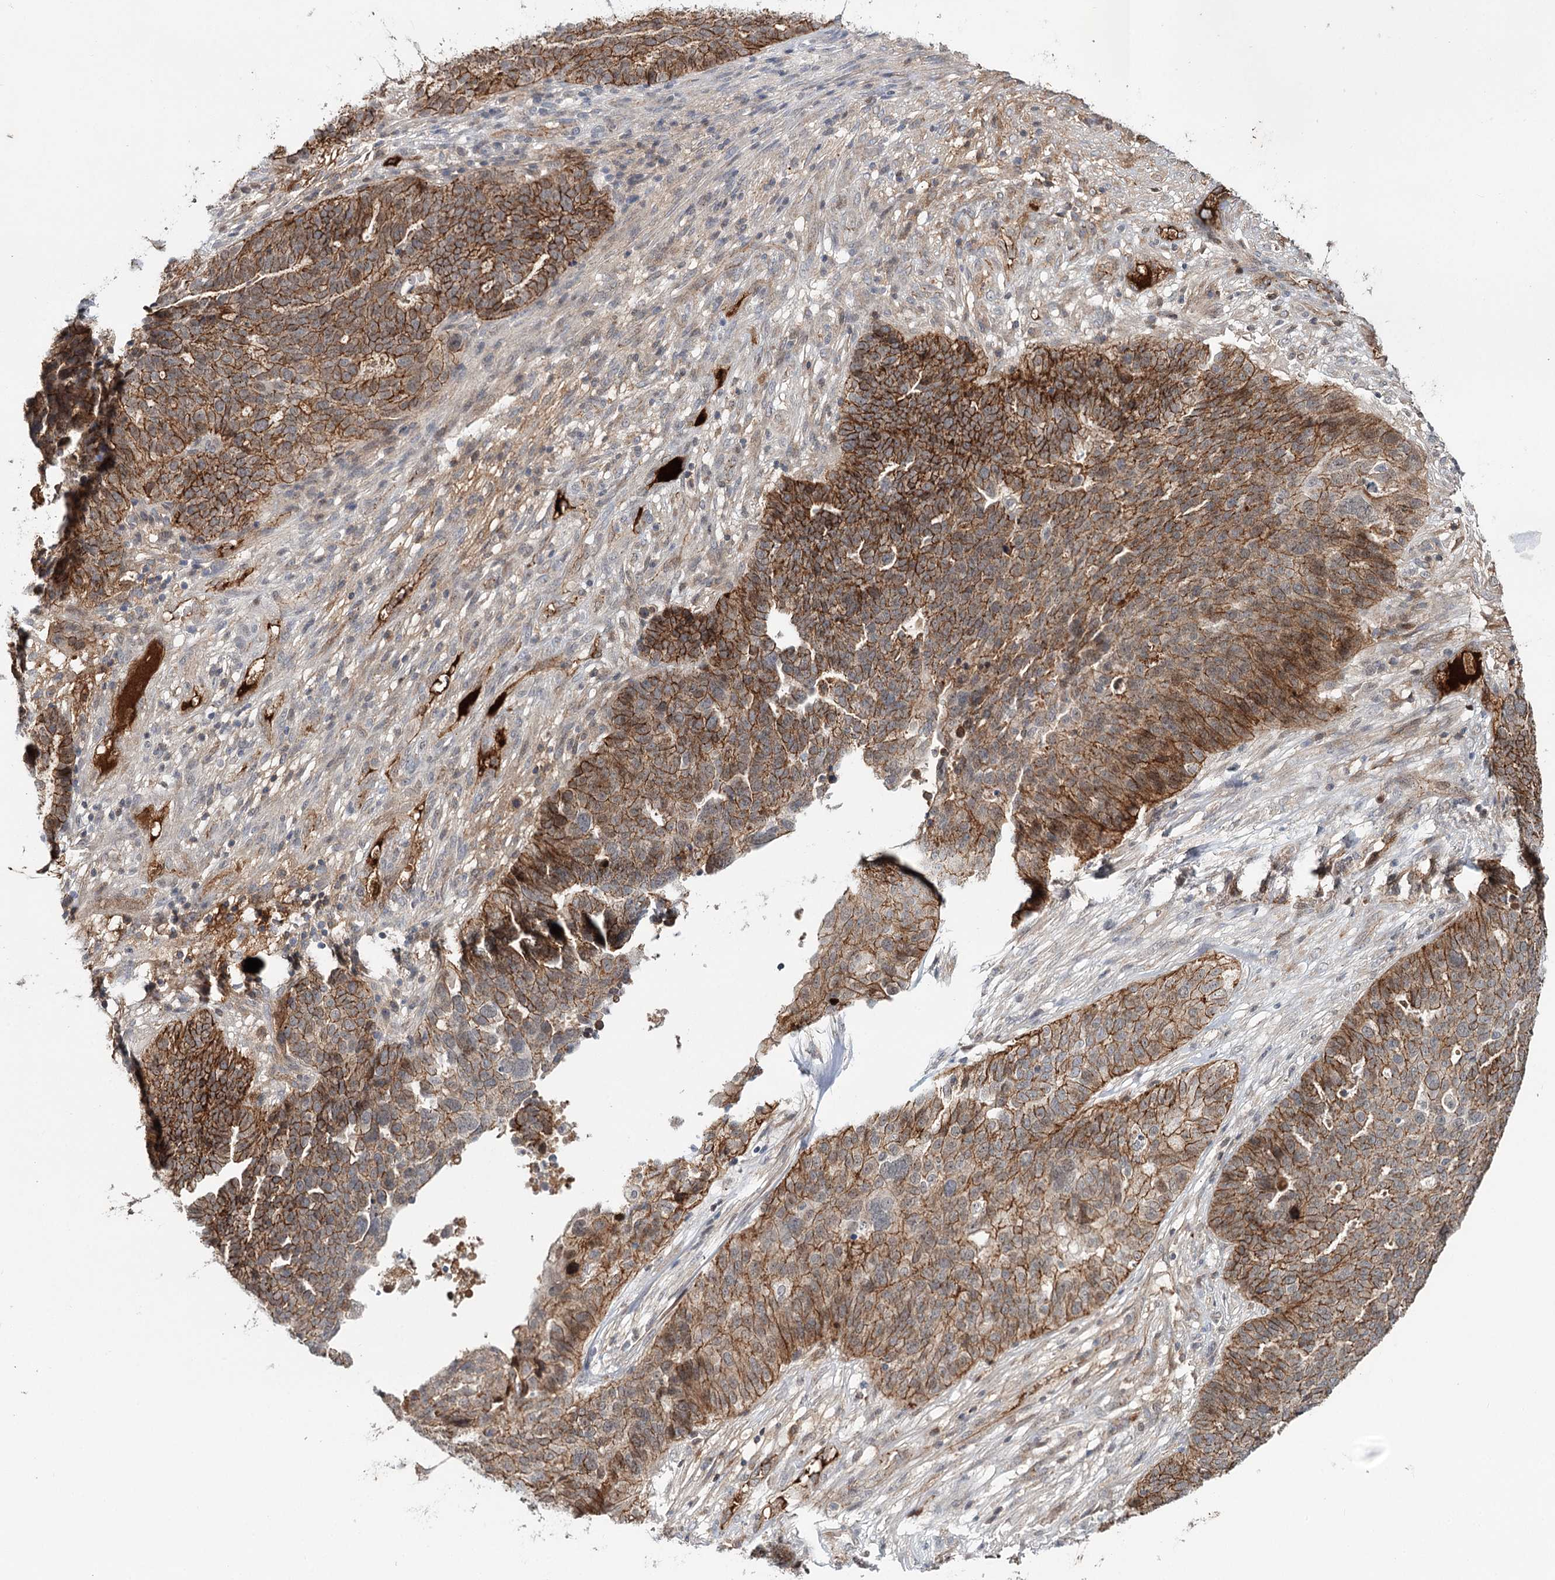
{"staining": {"intensity": "moderate", "quantity": ">75%", "location": "cytoplasmic/membranous"}, "tissue": "ovarian cancer", "cell_type": "Tumor cells", "image_type": "cancer", "snomed": [{"axis": "morphology", "description": "Cystadenocarcinoma, serous, NOS"}, {"axis": "topography", "description": "Ovary"}], "caption": "Immunohistochemical staining of serous cystadenocarcinoma (ovarian) demonstrates medium levels of moderate cytoplasmic/membranous staining in about >75% of tumor cells.", "gene": "PKP4", "patient": {"sex": "female", "age": 59}}